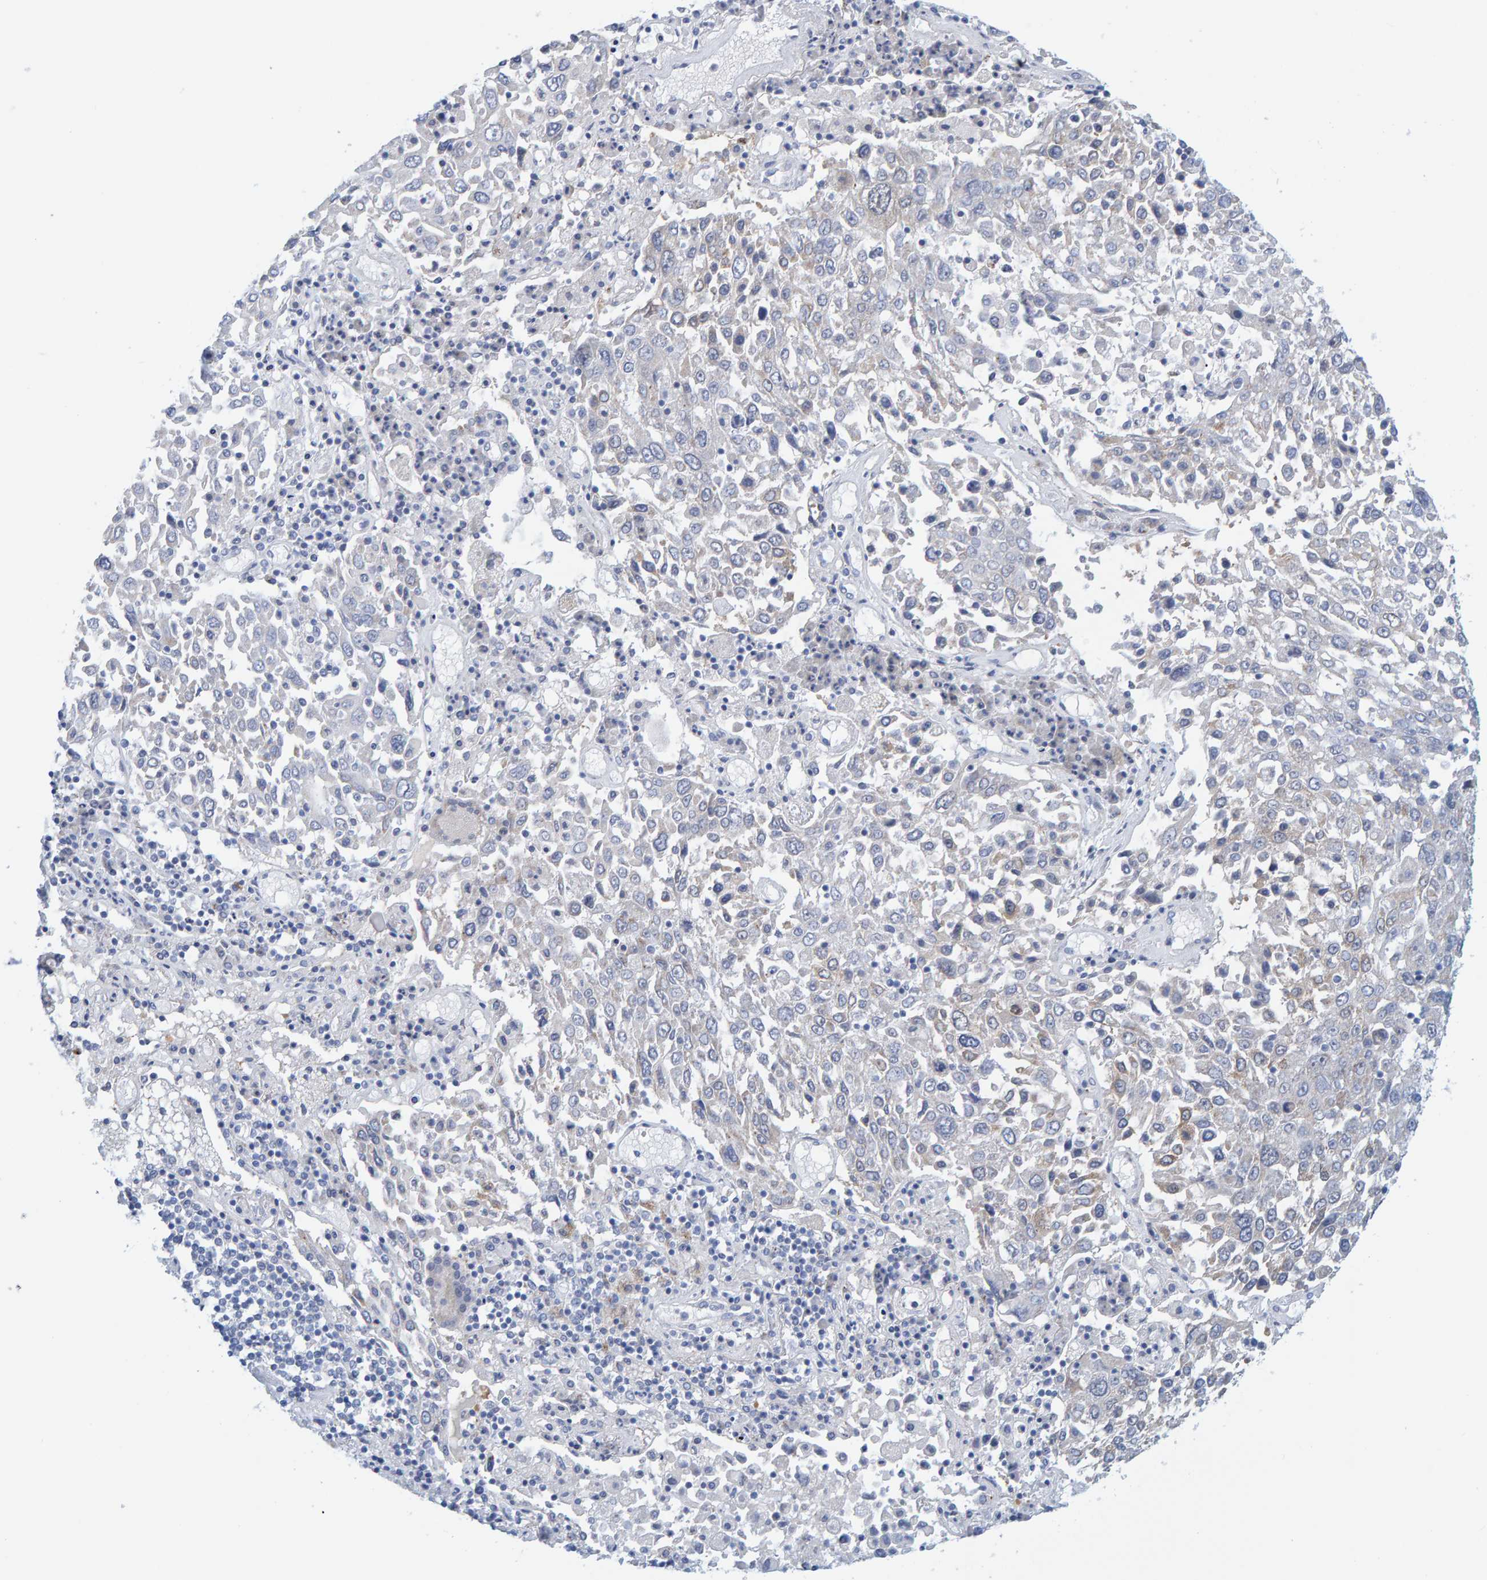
{"staining": {"intensity": "weak", "quantity": "<25%", "location": "cytoplasmic/membranous"}, "tissue": "lung cancer", "cell_type": "Tumor cells", "image_type": "cancer", "snomed": [{"axis": "morphology", "description": "Squamous cell carcinoma, NOS"}, {"axis": "topography", "description": "Lung"}], "caption": "An IHC micrograph of lung squamous cell carcinoma is shown. There is no staining in tumor cells of lung squamous cell carcinoma.", "gene": "KLHL11", "patient": {"sex": "male", "age": 65}}